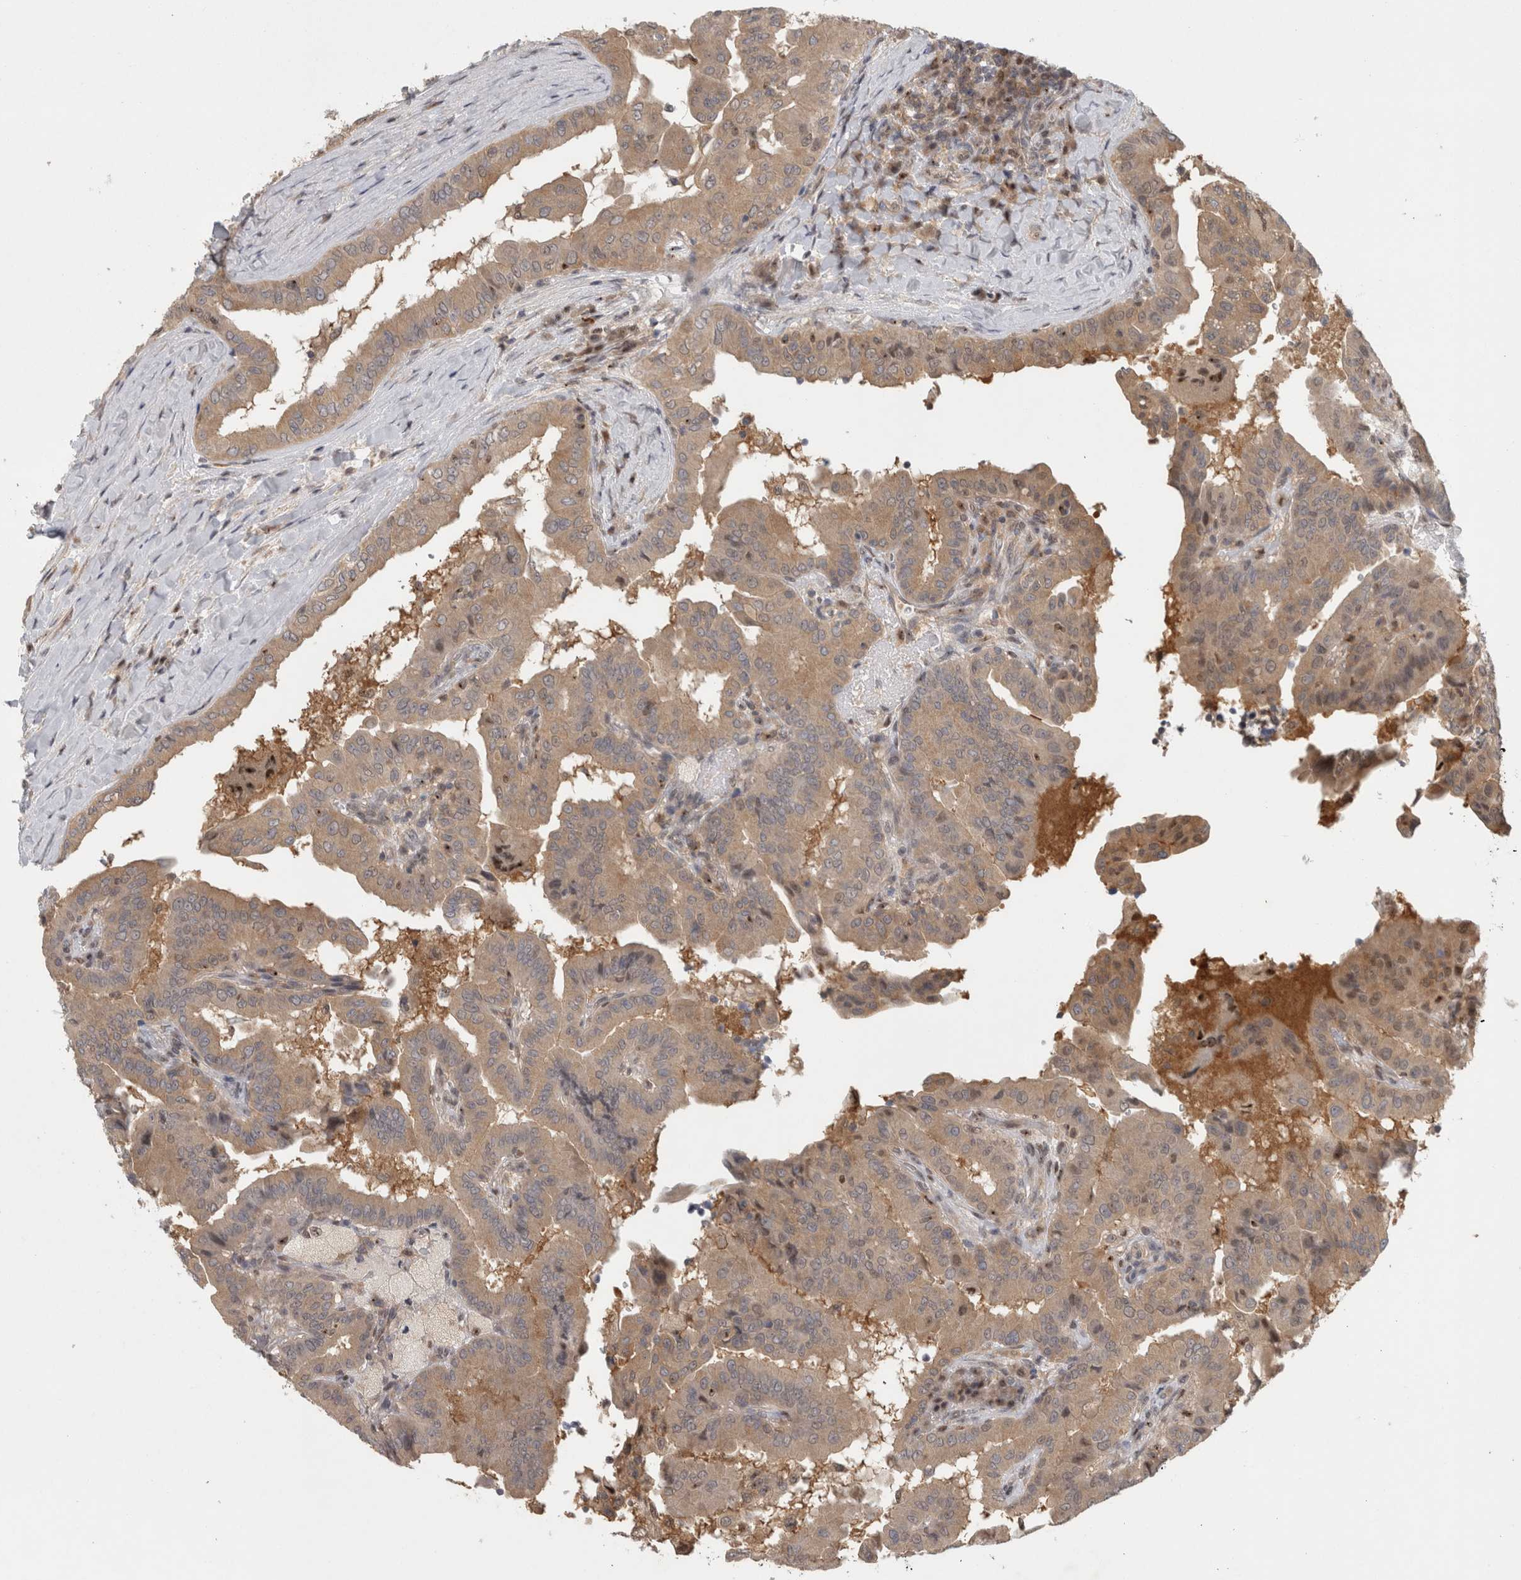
{"staining": {"intensity": "weak", "quantity": ">75%", "location": "cytoplasmic/membranous"}, "tissue": "thyroid cancer", "cell_type": "Tumor cells", "image_type": "cancer", "snomed": [{"axis": "morphology", "description": "Papillary adenocarcinoma, NOS"}, {"axis": "topography", "description": "Thyroid gland"}], "caption": "Protein staining of papillary adenocarcinoma (thyroid) tissue shows weak cytoplasmic/membranous positivity in approximately >75% of tumor cells. Nuclei are stained in blue.", "gene": "PIGP", "patient": {"sex": "male", "age": 33}}